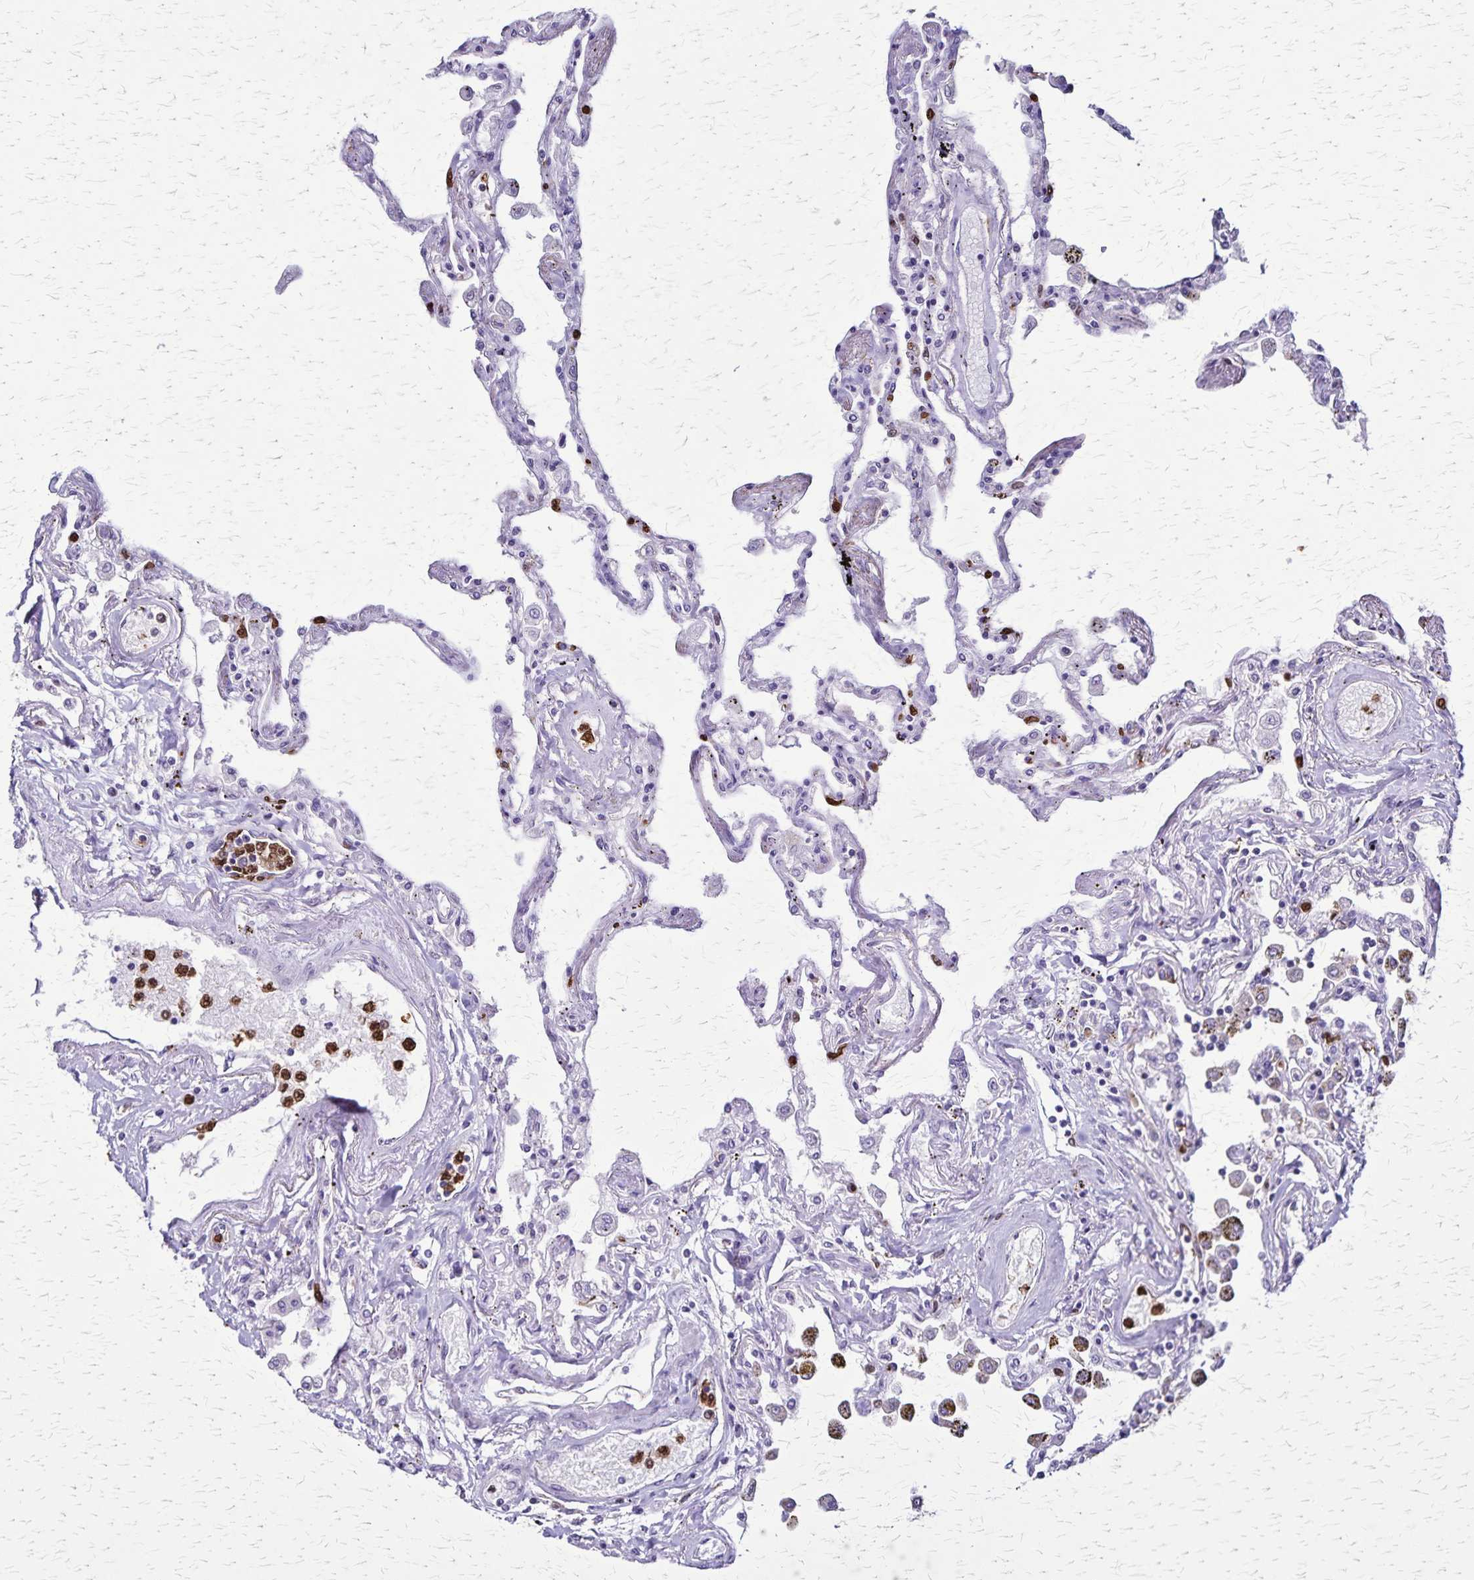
{"staining": {"intensity": "negative", "quantity": "none", "location": "none"}, "tissue": "lung", "cell_type": "Alveolar cells", "image_type": "normal", "snomed": [{"axis": "morphology", "description": "Normal tissue, NOS"}, {"axis": "morphology", "description": "Adenocarcinoma, NOS"}, {"axis": "topography", "description": "Cartilage tissue"}, {"axis": "topography", "description": "Lung"}], "caption": "This is an immunohistochemistry micrograph of benign human lung. There is no expression in alveolar cells.", "gene": "ULBP3", "patient": {"sex": "female", "age": 67}}